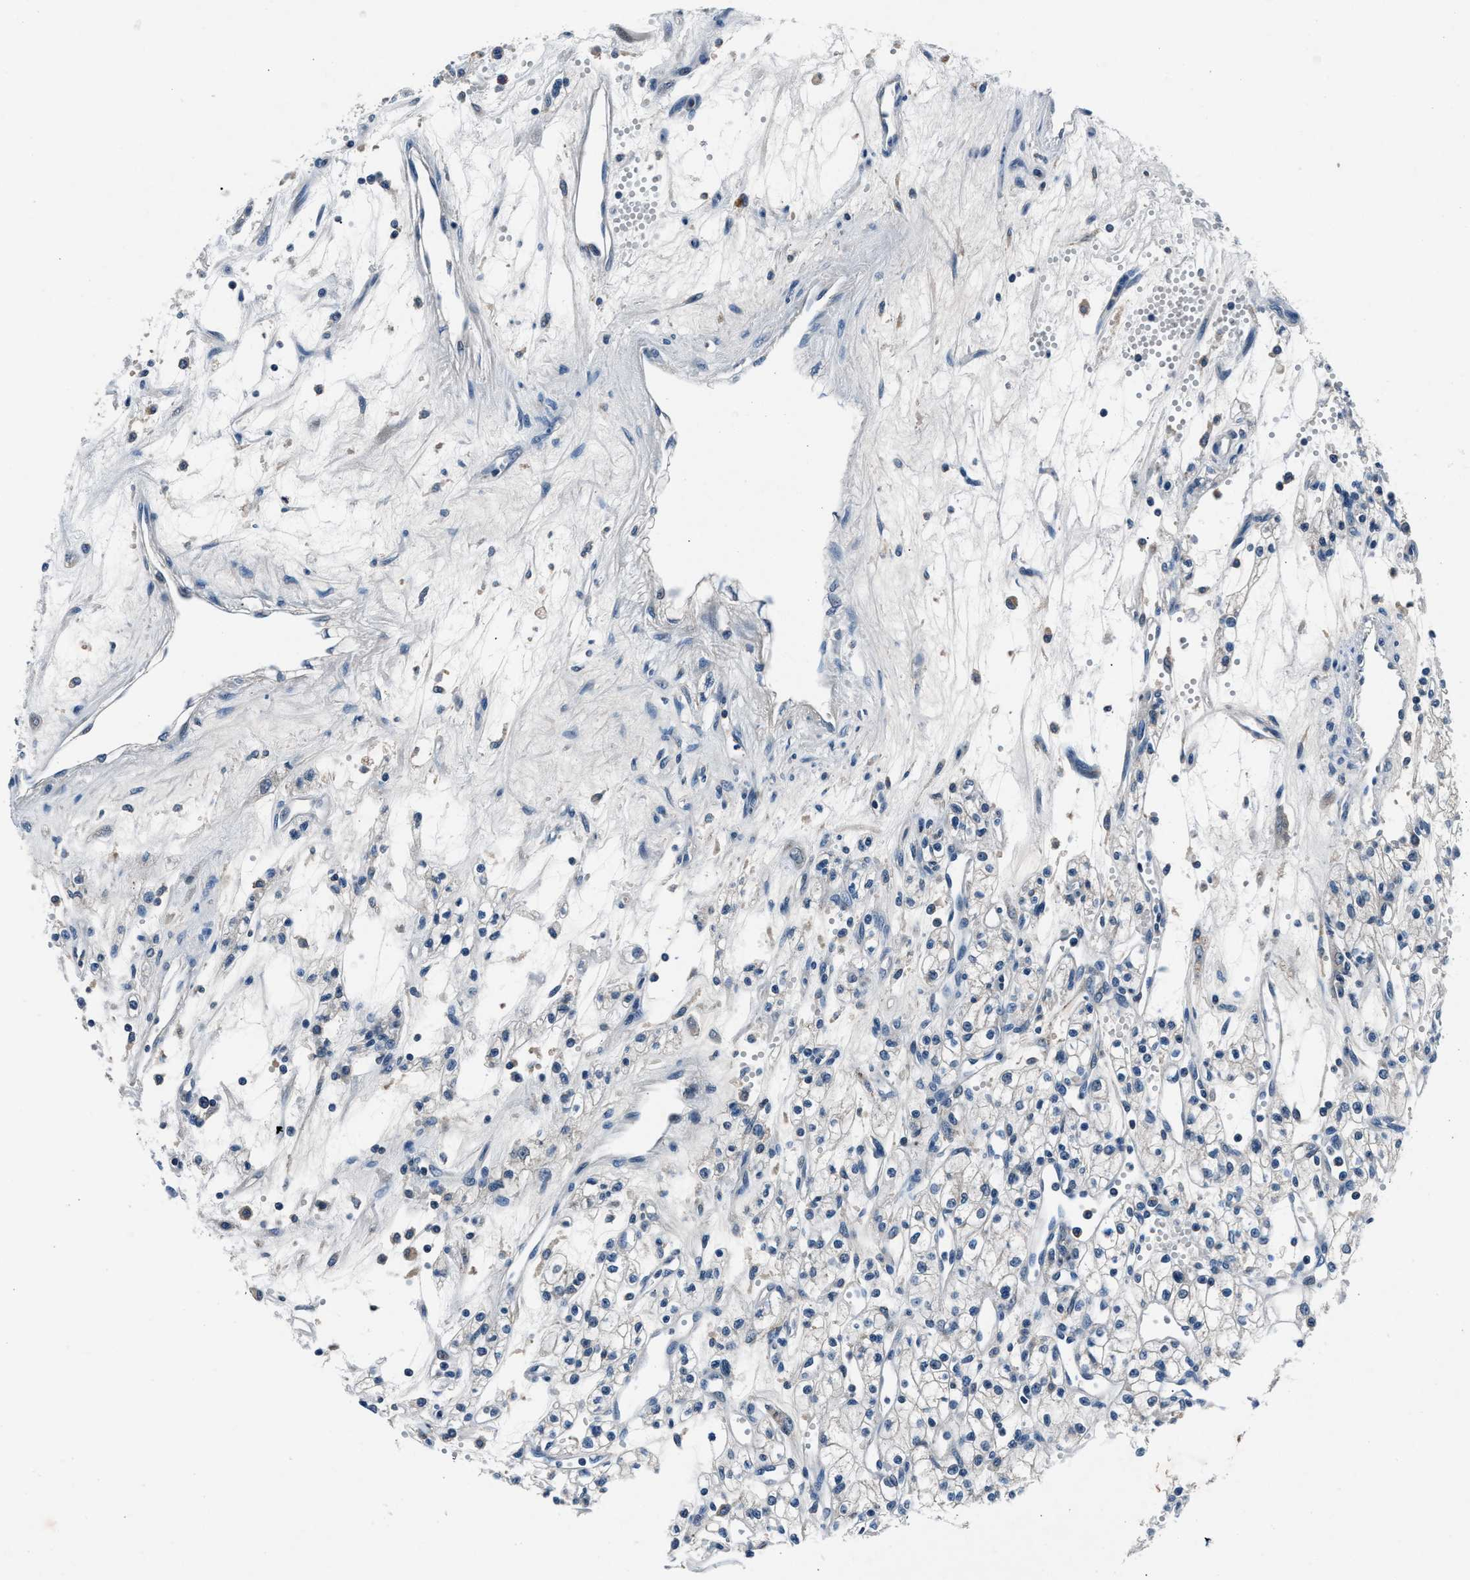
{"staining": {"intensity": "negative", "quantity": "none", "location": "none"}, "tissue": "renal cancer", "cell_type": "Tumor cells", "image_type": "cancer", "snomed": [{"axis": "morphology", "description": "Adenocarcinoma, NOS"}, {"axis": "topography", "description": "Kidney"}], "caption": "DAB (3,3'-diaminobenzidine) immunohistochemical staining of renal cancer (adenocarcinoma) shows no significant positivity in tumor cells.", "gene": "DENND6B", "patient": {"sex": "male", "age": 59}}